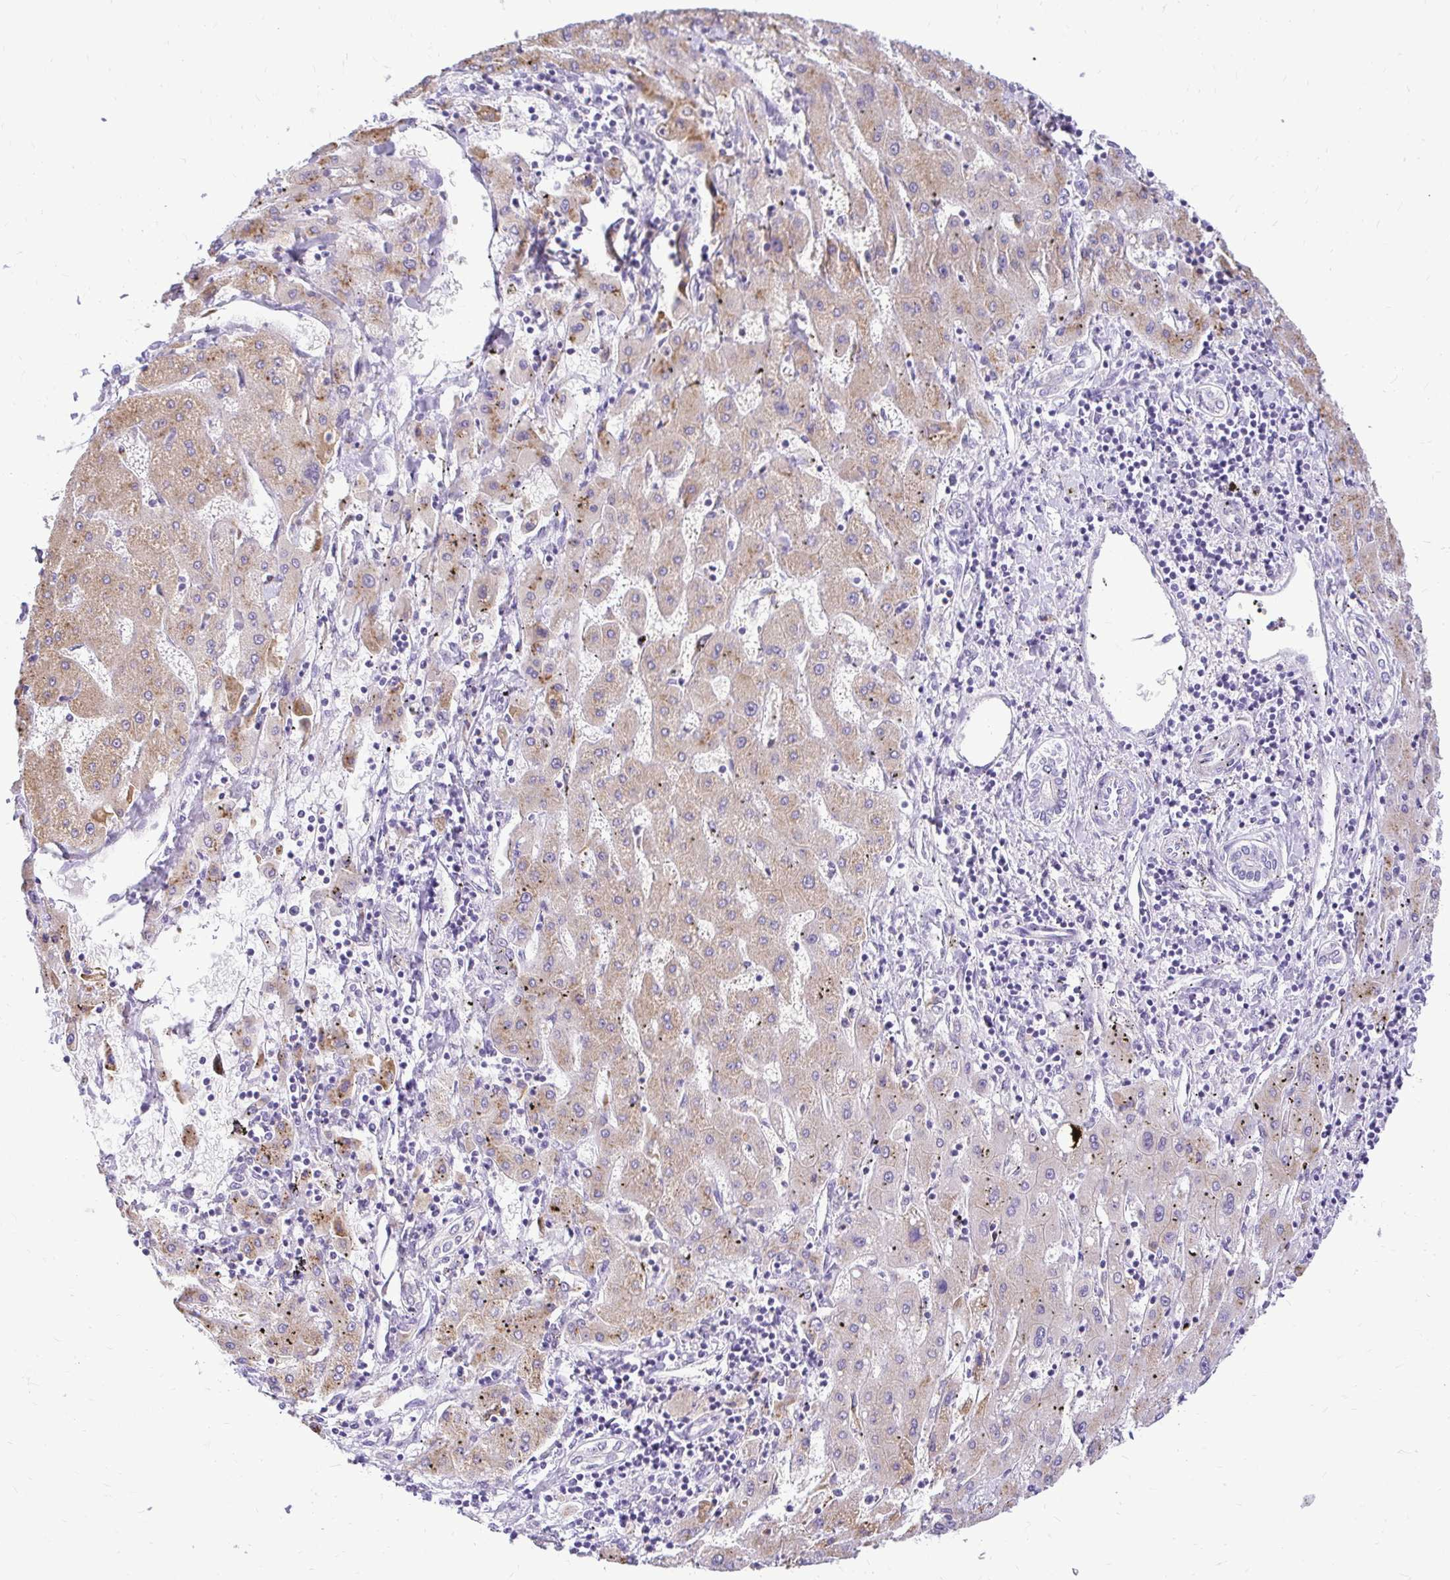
{"staining": {"intensity": "moderate", "quantity": "25%-75%", "location": "cytoplasmic/membranous"}, "tissue": "liver cancer", "cell_type": "Tumor cells", "image_type": "cancer", "snomed": [{"axis": "morphology", "description": "Carcinoma, Hepatocellular, NOS"}, {"axis": "topography", "description": "Liver"}], "caption": "Liver hepatocellular carcinoma stained for a protein (brown) shows moderate cytoplasmic/membranous positive staining in approximately 25%-75% of tumor cells.", "gene": "PKN3", "patient": {"sex": "male", "age": 72}}